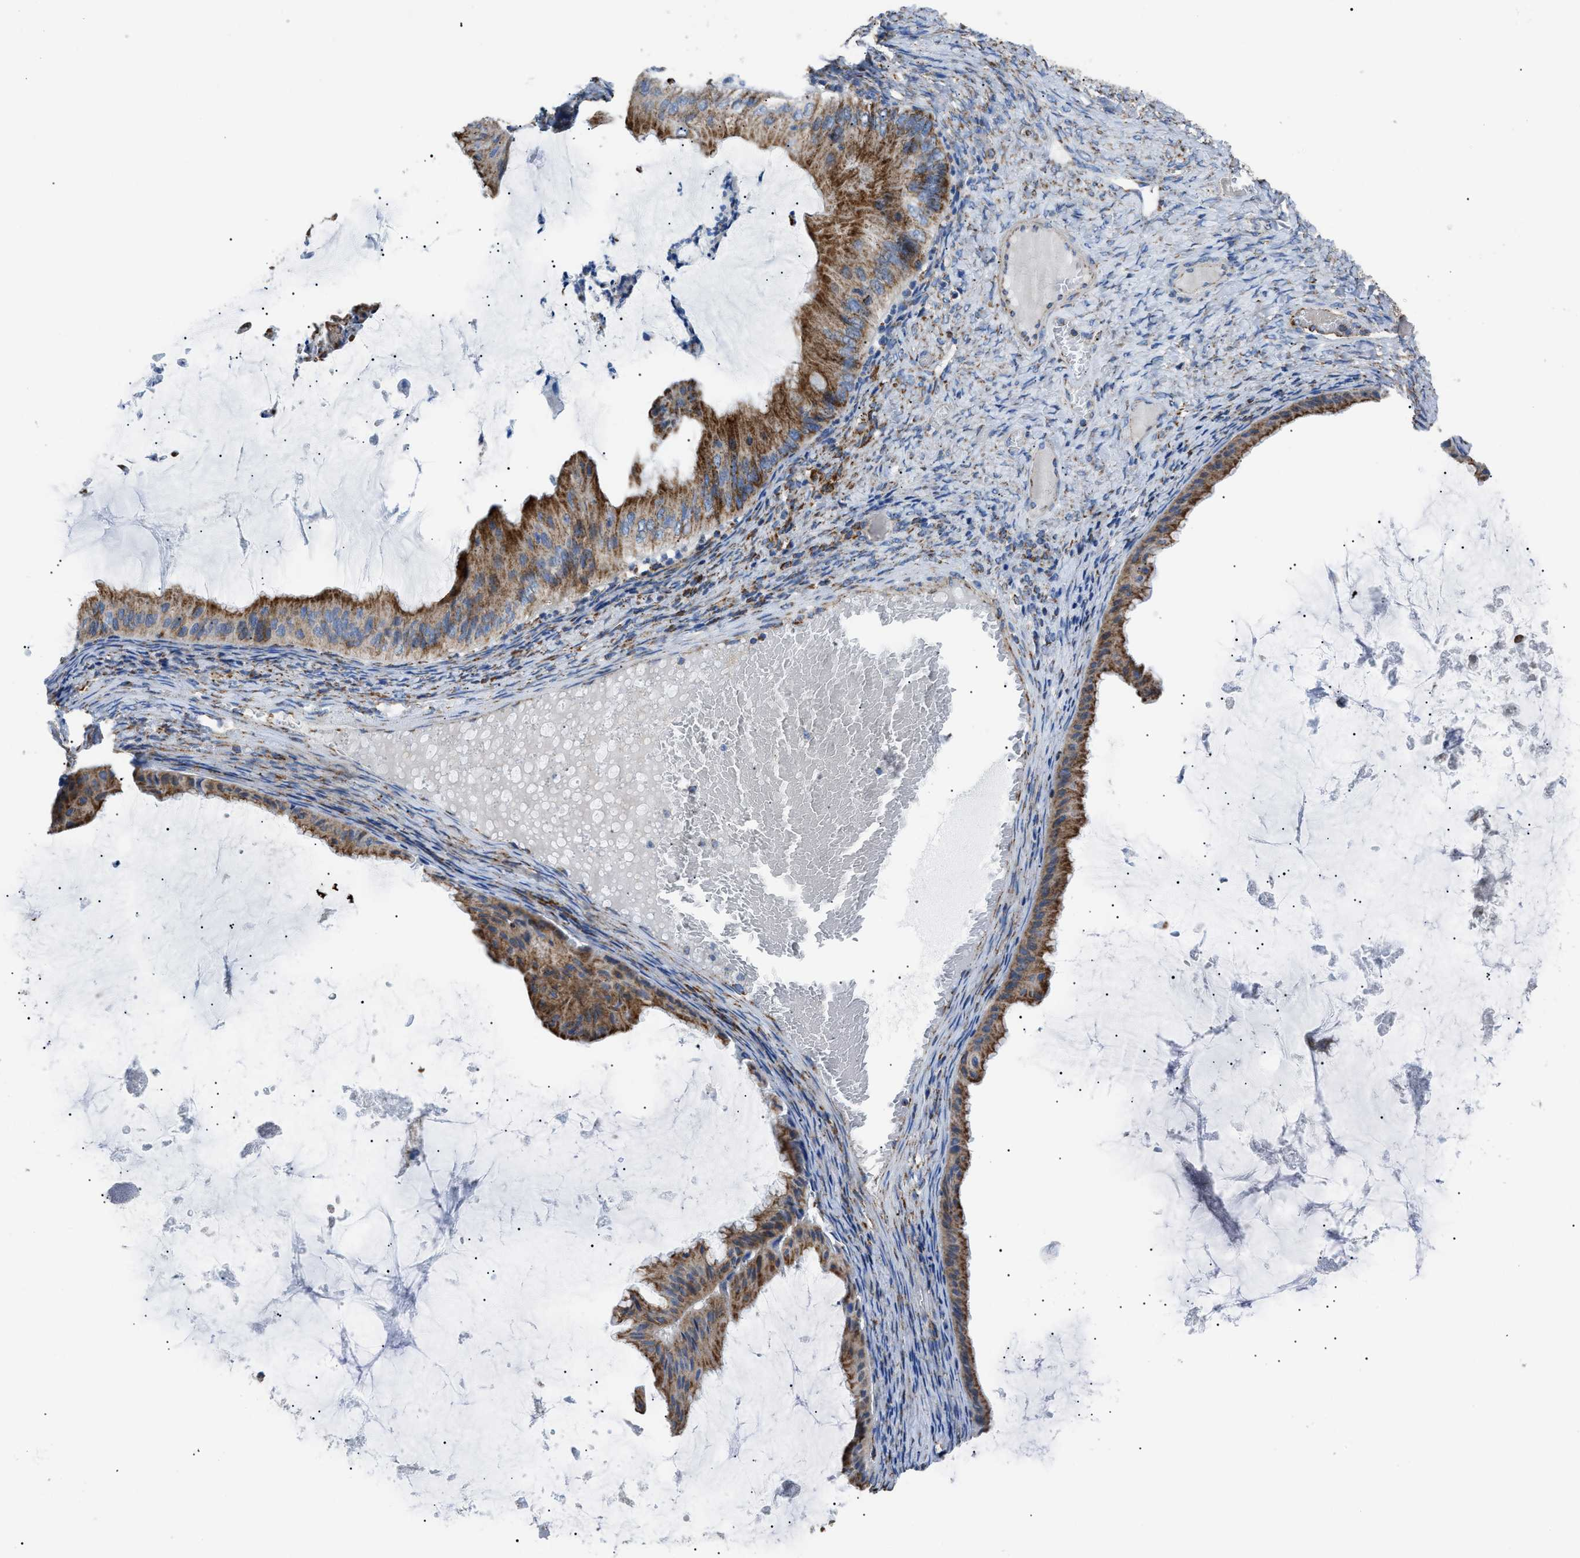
{"staining": {"intensity": "moderate", "quantity": ">75%", "location": "cytoplasmic/membranous"}, "tissue": "ovarian cancer", "cell_type": "Tumor cells", "image_type": "cancer", "snomed": [{"axis": "morphology", "description": "Cystadenocarcinoma, mucinous, NOS"}, {"axis": "topography", "description": "Ovary"}], "caption": "Ovarian cancer (mucinous cystadenocarcinoma) was stained to show a protein in brown. There is medium levels of moderate cytoplasmic/membranous staining in approximately >75% of tumor cells.", "gene": "PHB2", "patient": {"sex": "female", "age": 61}}